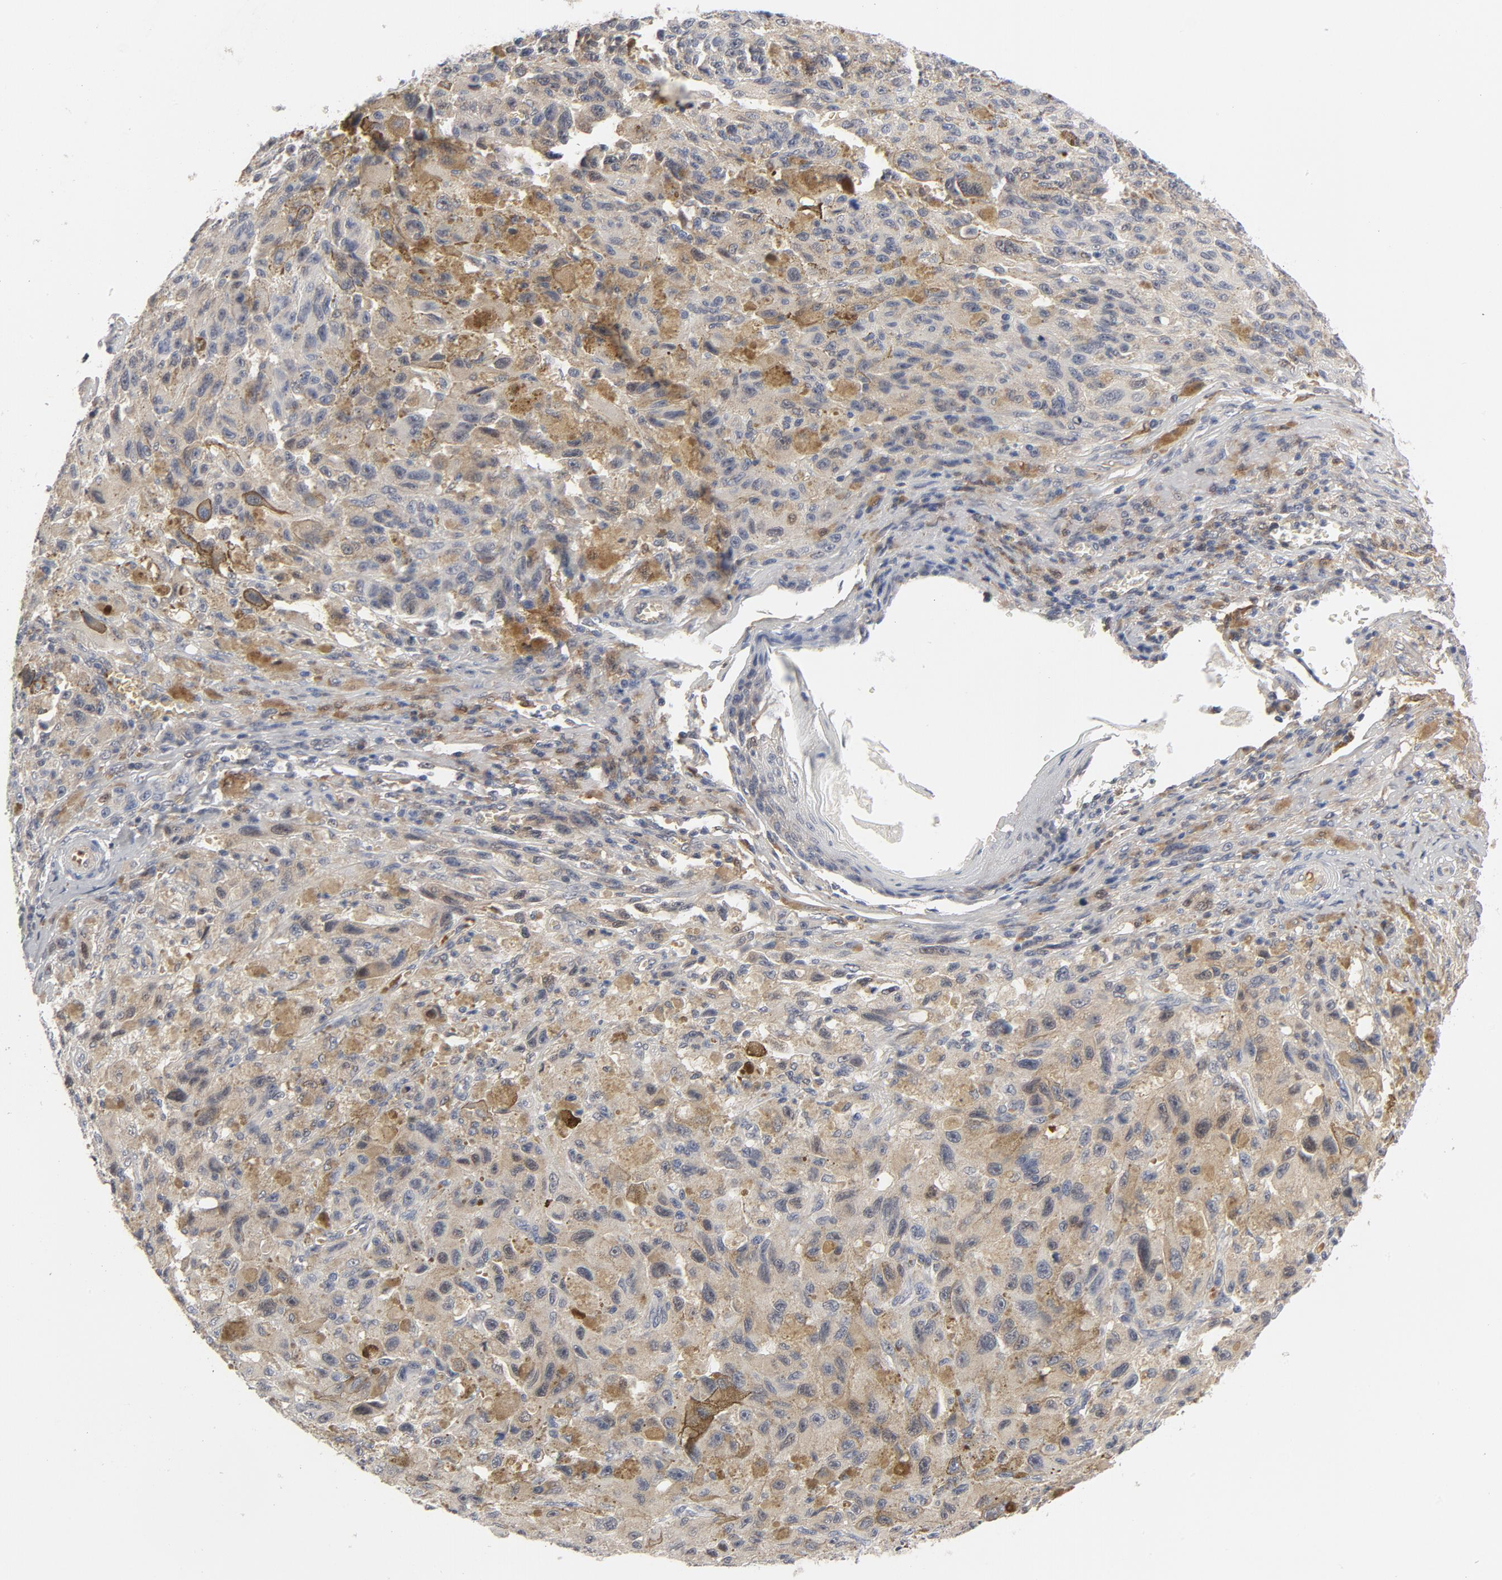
{"staining": {"intensity": "weak", "quantity": ">75%", "location": "cytoplasmic/membranous"}, "tissue": "melanoma", "cell_type": "Tumor cells", "image_type": "cancer", "snomed": [{"axis": "morphology", "description": "Malignant melanoma, NOS"}, {"axis": "topography", "description": "Skin"}], "caption": "DAB (3,3'-diaminobenzidine) immunohistochemical staining of human malignant melanoma shows weak cytoplasmic/membranous protein expression in approximately >75% of tumor cells.", "gene": "PRDX1", "patient": {"sex": "male", "age": 81}}